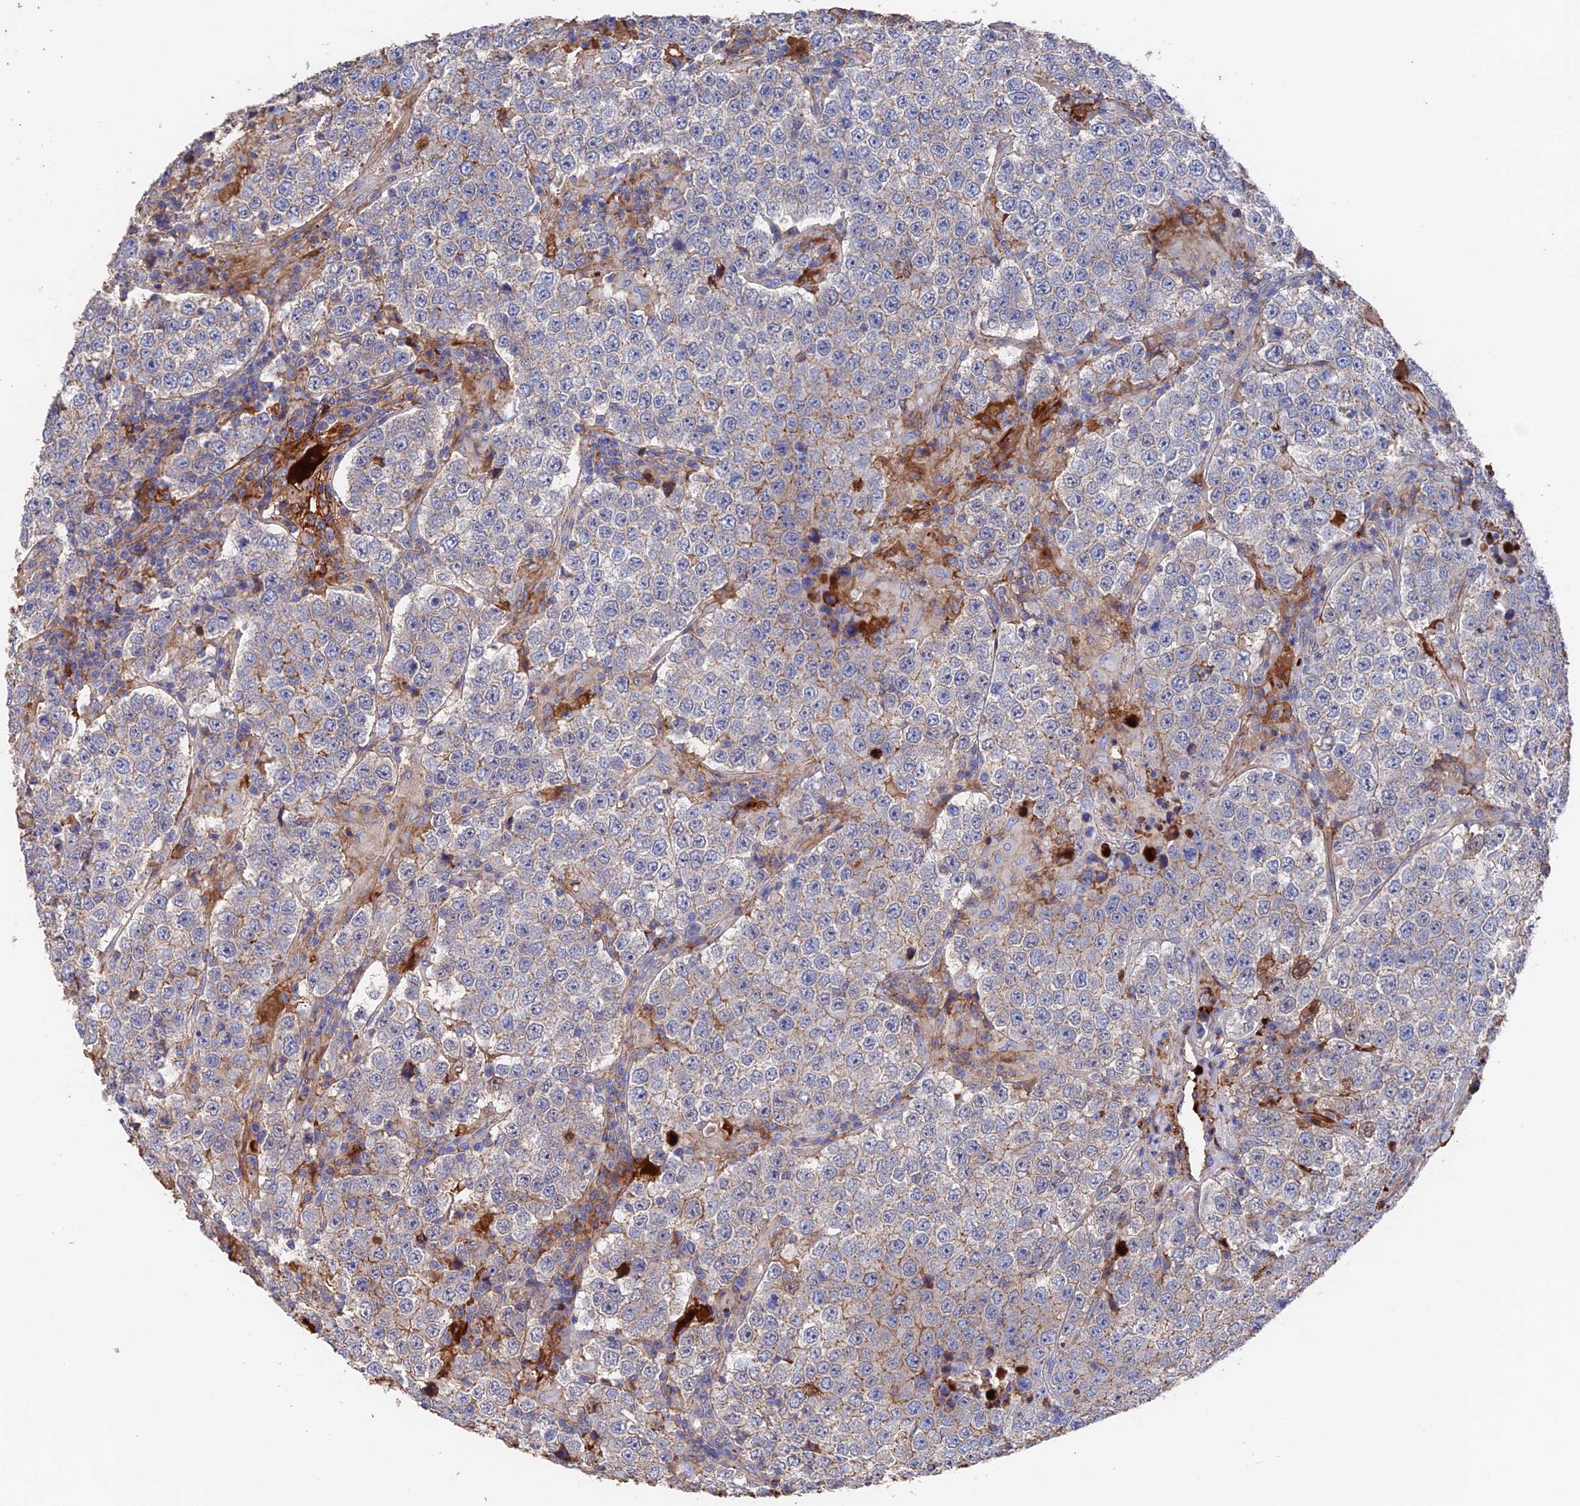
{"staining": {"intensity": "moderate", "quantity": "<25%", "location": "cytoplasmic/membranous"}, "tissue": "testis cancer", "cell_type": "Tumor cells", "image_type": "cancer", "snomed": [{"axis": "morphology", "description": "Normal tissue, NOS"}, {"axis": "morphology", "description": "Urothelial carcinoma, High grade"}, {"axis": "morphology", "description": "Seminoma, NOS"}, {"axis": "morphology", "description": "Carcinoma, Embryonal, NOS"}, {"axis": "topography", "description": "Urinary bladder"}, {"axis": "topography", "description": "Testis"}], "caption": "Moderate cytoplasmic/membranous expression for a protein is identified in about <25% of tumor cells of testis urothelial carcinoma (high-grade) using immunohistochemistry (IHC).", "gene": "HPF1", "patient": {"sex": "male", "age": 41}}